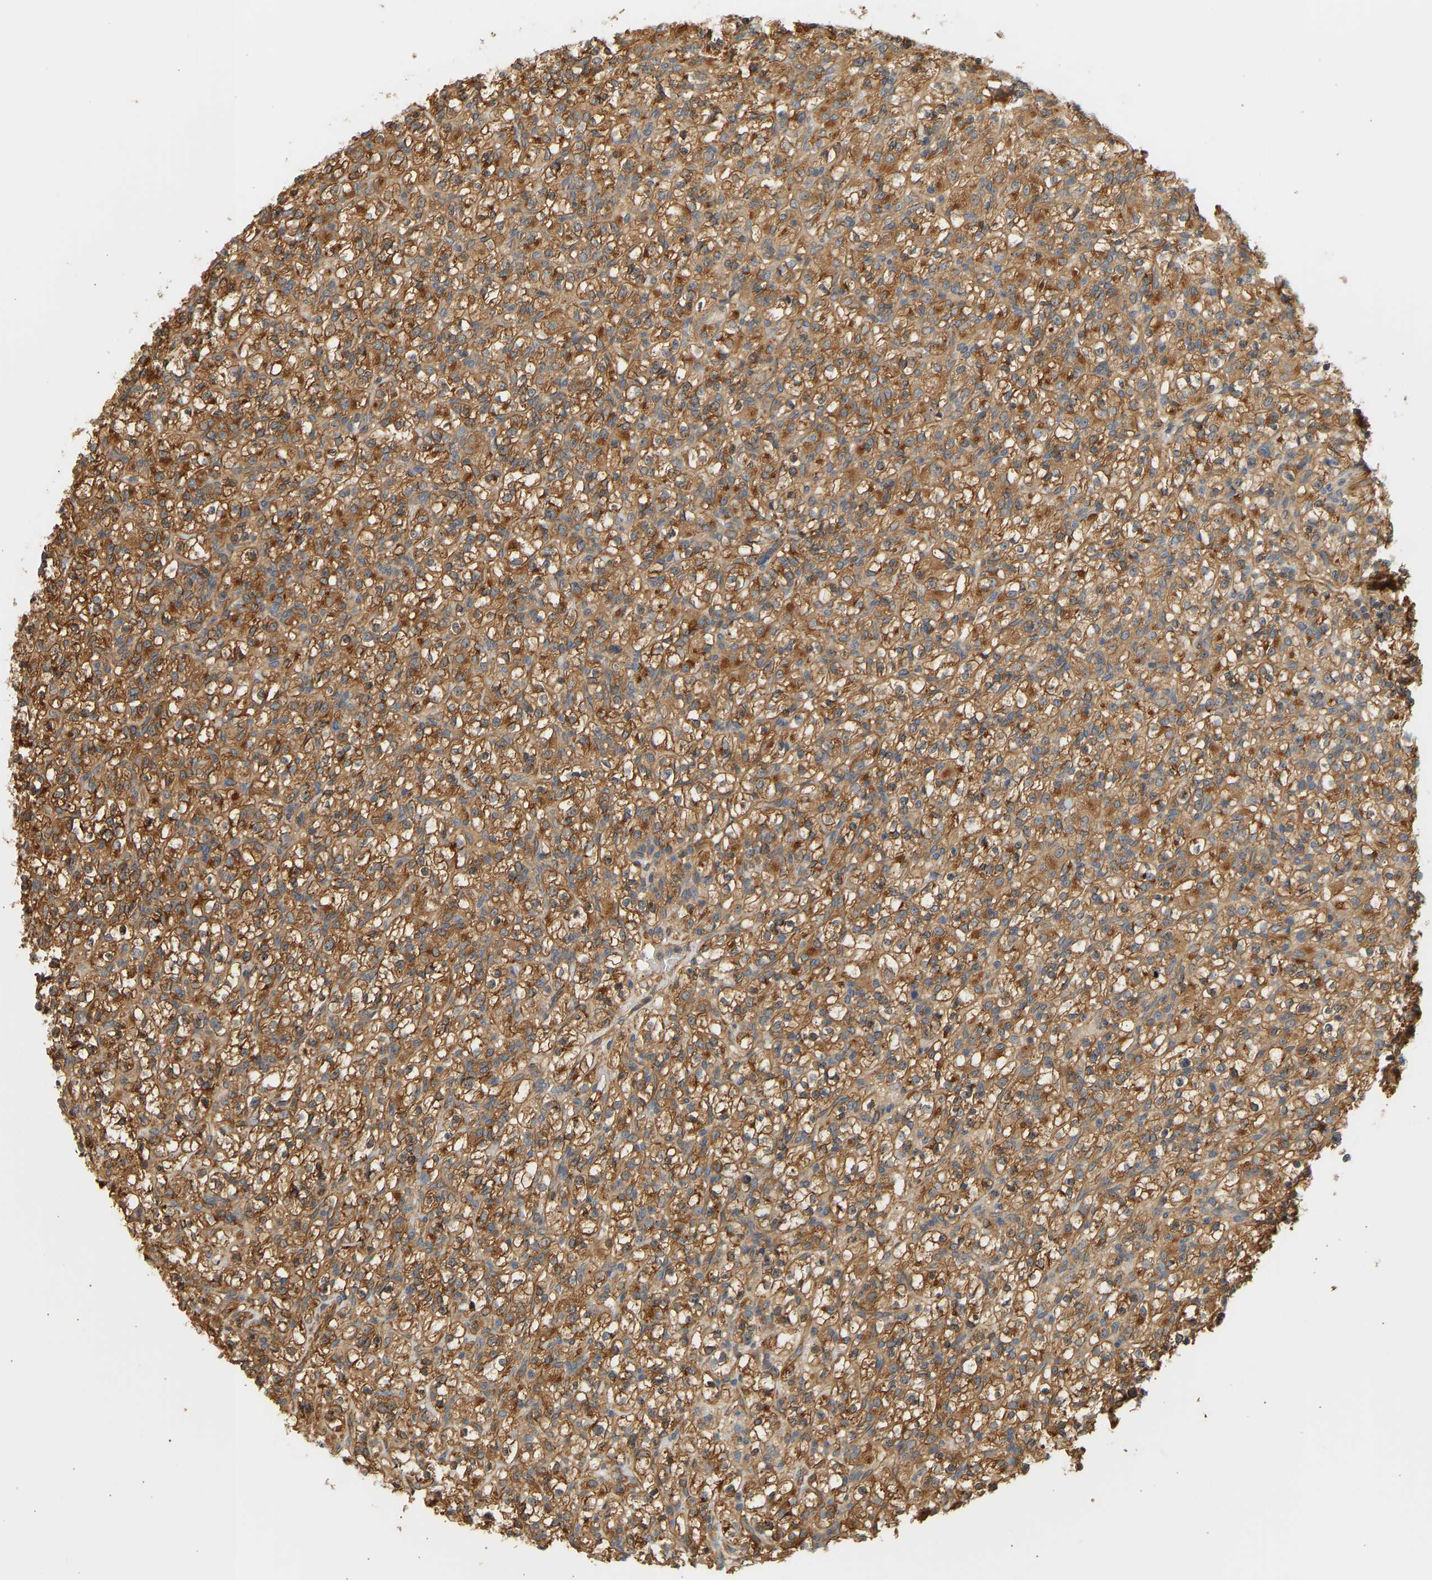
{"staining": {"intensity": "moderate", "quantity": ">75%", "location": "cytoplasmic/membranous"}, "tissue": "renal cancer", "cell_type": "Tumor cells", "image_type": "cancer", "snomed": [{"axis": "morphology", "description": "Normal tissue, NOS"}, {"axis": "morphology", "description": "Adenocarcinoma, NOS"}, {"axis": "topography", "description": "Kidney"}], "caption": "Renal adenocarcinoma stained with immunohistochemistry (IHC) displays moderate cytoplasmic/membranous expression in approximately >75% of tumor cells. (DAB (3,3'-diaminobenzidine) = brown stain, brightfield microscopy at high magnification).", "gene": "CEP57", "patient": {"sex": "female", "age": 72}}